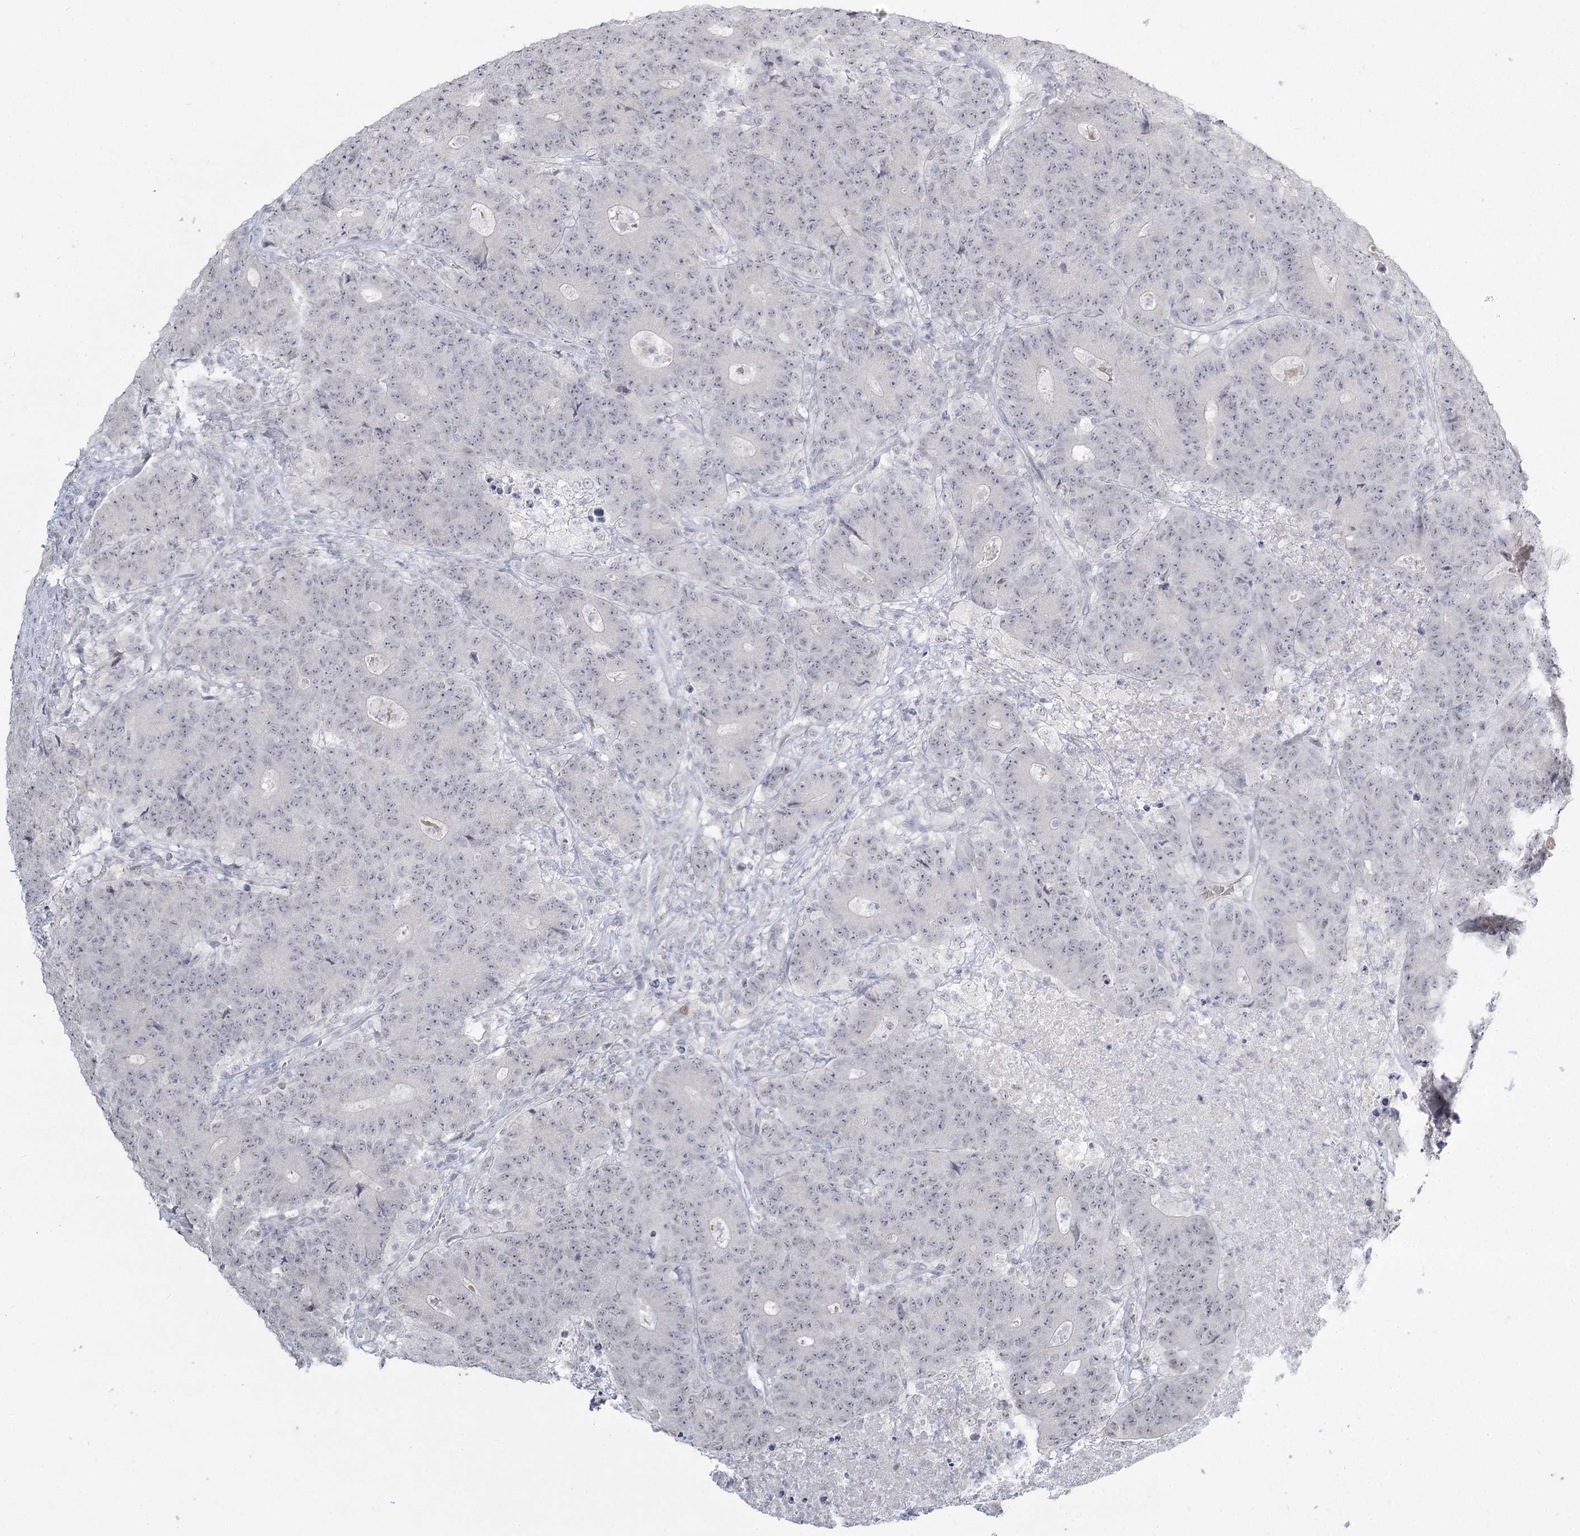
{"staining": {"intensity": "negative", "quantity": "none", "location": "none"}, "tissue": "colorectal cancer", "cell_type": "Tumor cells", "image_type": "cancer", "snomed": [{"axis": "morphology", "description": "Adenocarcinoma, NOS"}, {"axis": "topography", "description": "Colon"}], "caption": "This is an immunohistochemistry photomicrograph of human colorectal cancer. There is no expression in tumor cells.", "gene": "LY6G5C", "patient": {"sex": "female", "age": 75}}